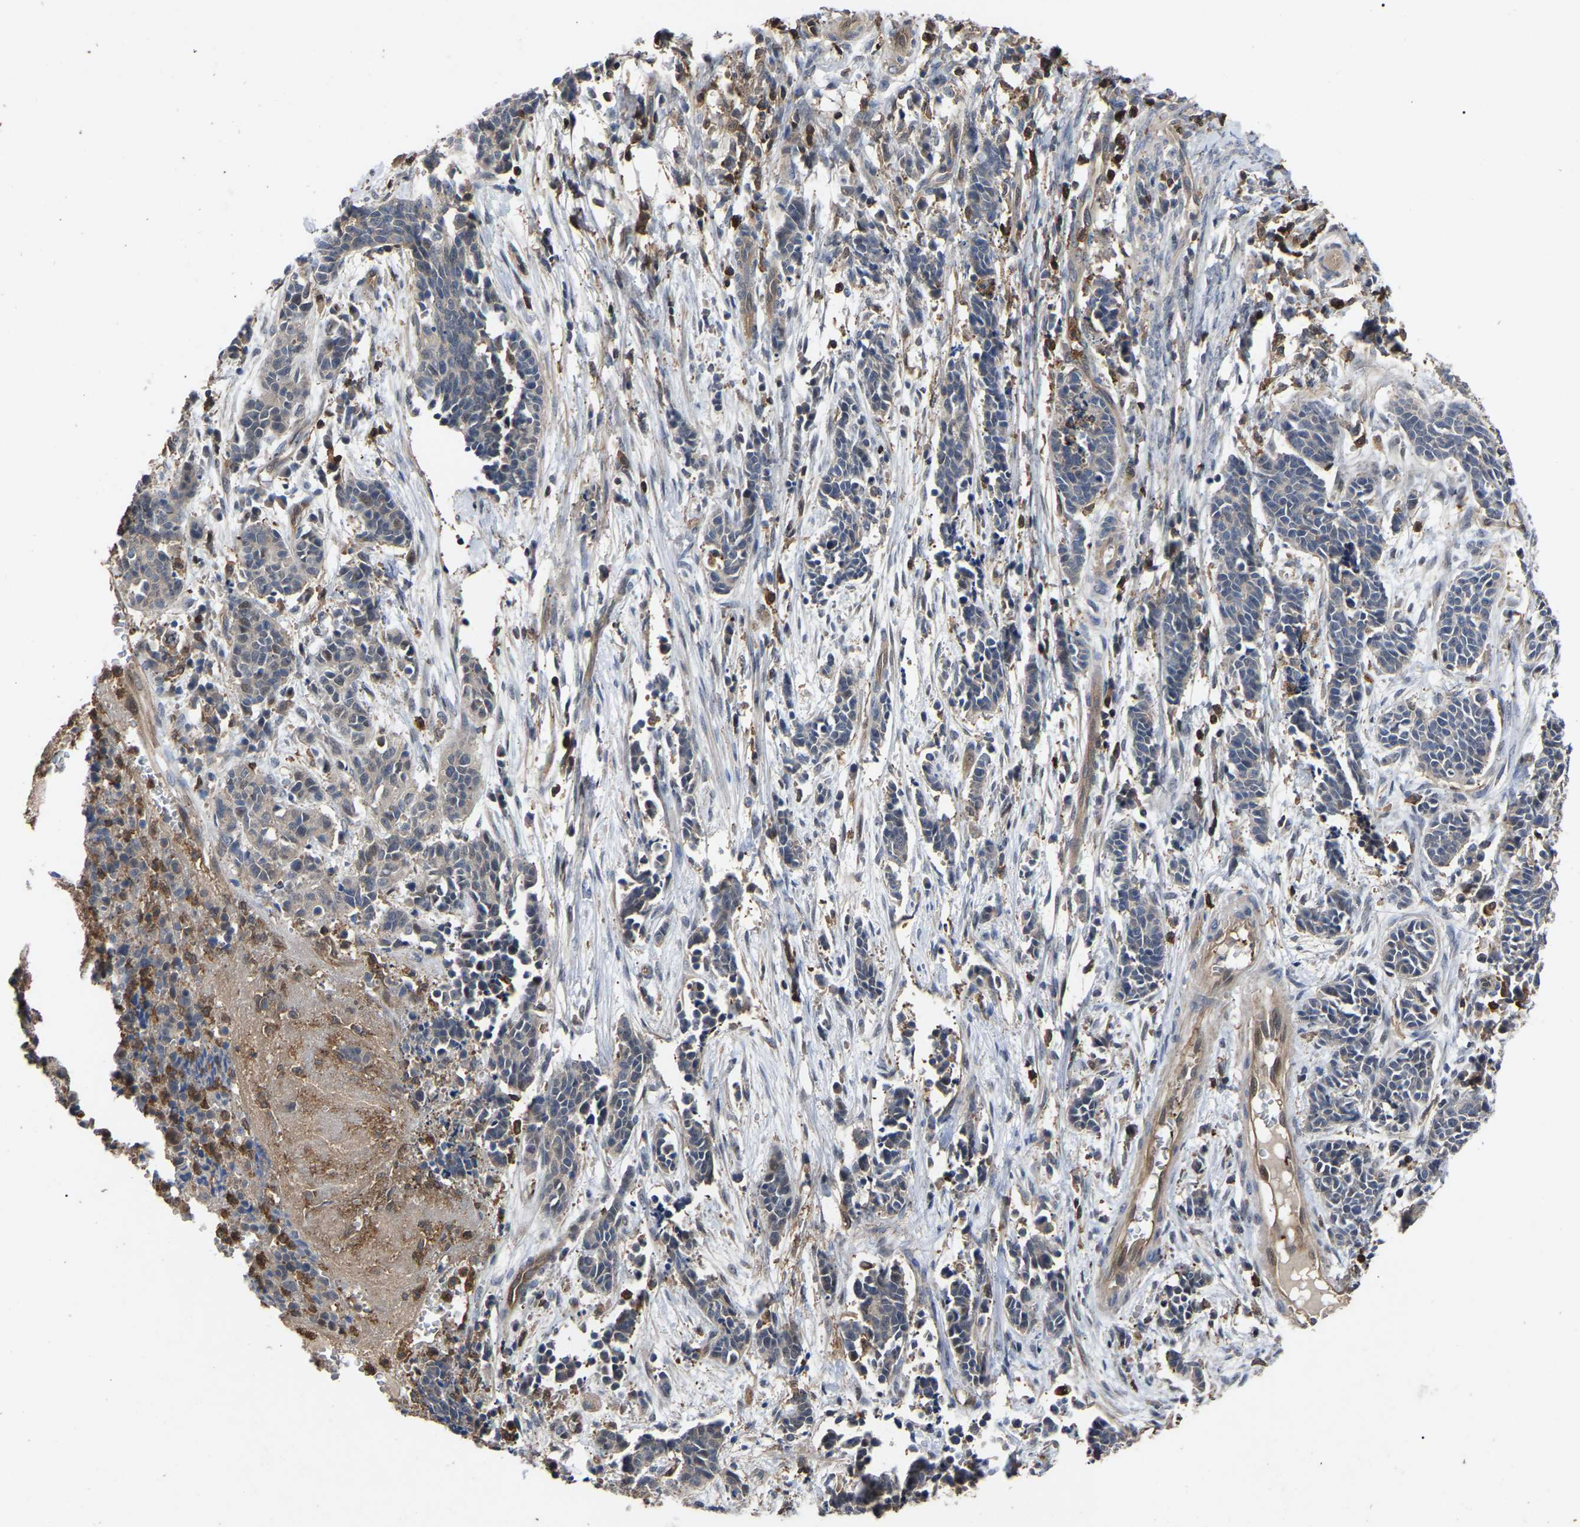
{"staining": {"intensity": "negative", "quantity": "none", "location": "none"}, "tissue": "cervical cancer", "cell_type": "Tumor cells", "image_type": "cancer", "snomed": [{"axis": "morphology", "description": "Squamous cell carcinoma, NOS"}, {"axis": "topography", "description": "Cervix"}], "caption": "There is no significant positivity in tumor cells of squamous cell carcinoma (cervical).", "gene": "CIT", "patient": {"sex": "female", "age": 35}}